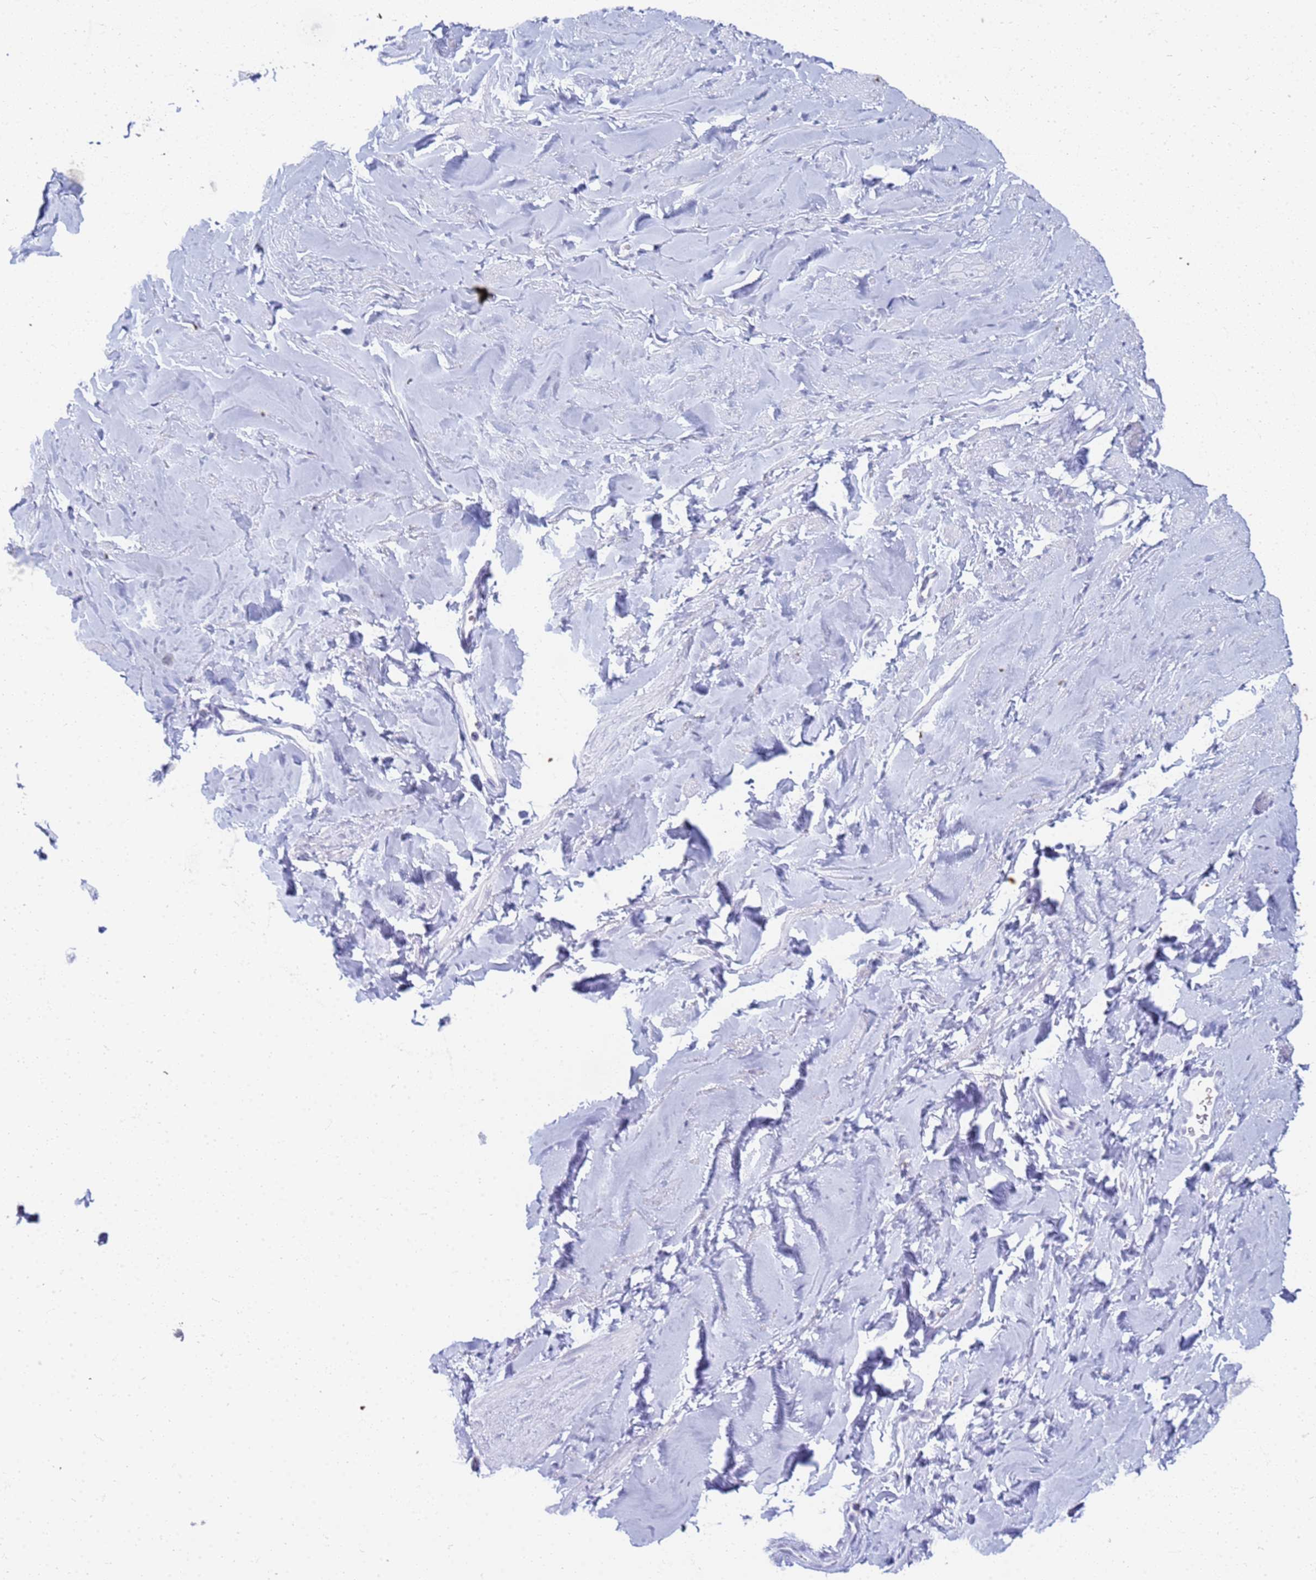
{"staining": {"intensity": "negative", "quantity": "none", "location": "none"}, "tissue": "smooth muscle", "cell_type": "Smooth muscle cells", "image_type": "normal", "snomed": [{"axis": "morphology", "description": "Normal tissue, NOS"}, {"axis": "topography", "description": "Smooth muscle"}, {"axis": "topography", "description": "Peripheral nerve tissue"}], "caption": "This is an immunohistochemistry (IHC) micrograph of normal smooth muscle. There is no expression in smooth muscle cells.", "gene": "SLC7A9", "patient": {"sex": "male", "age": 69}}